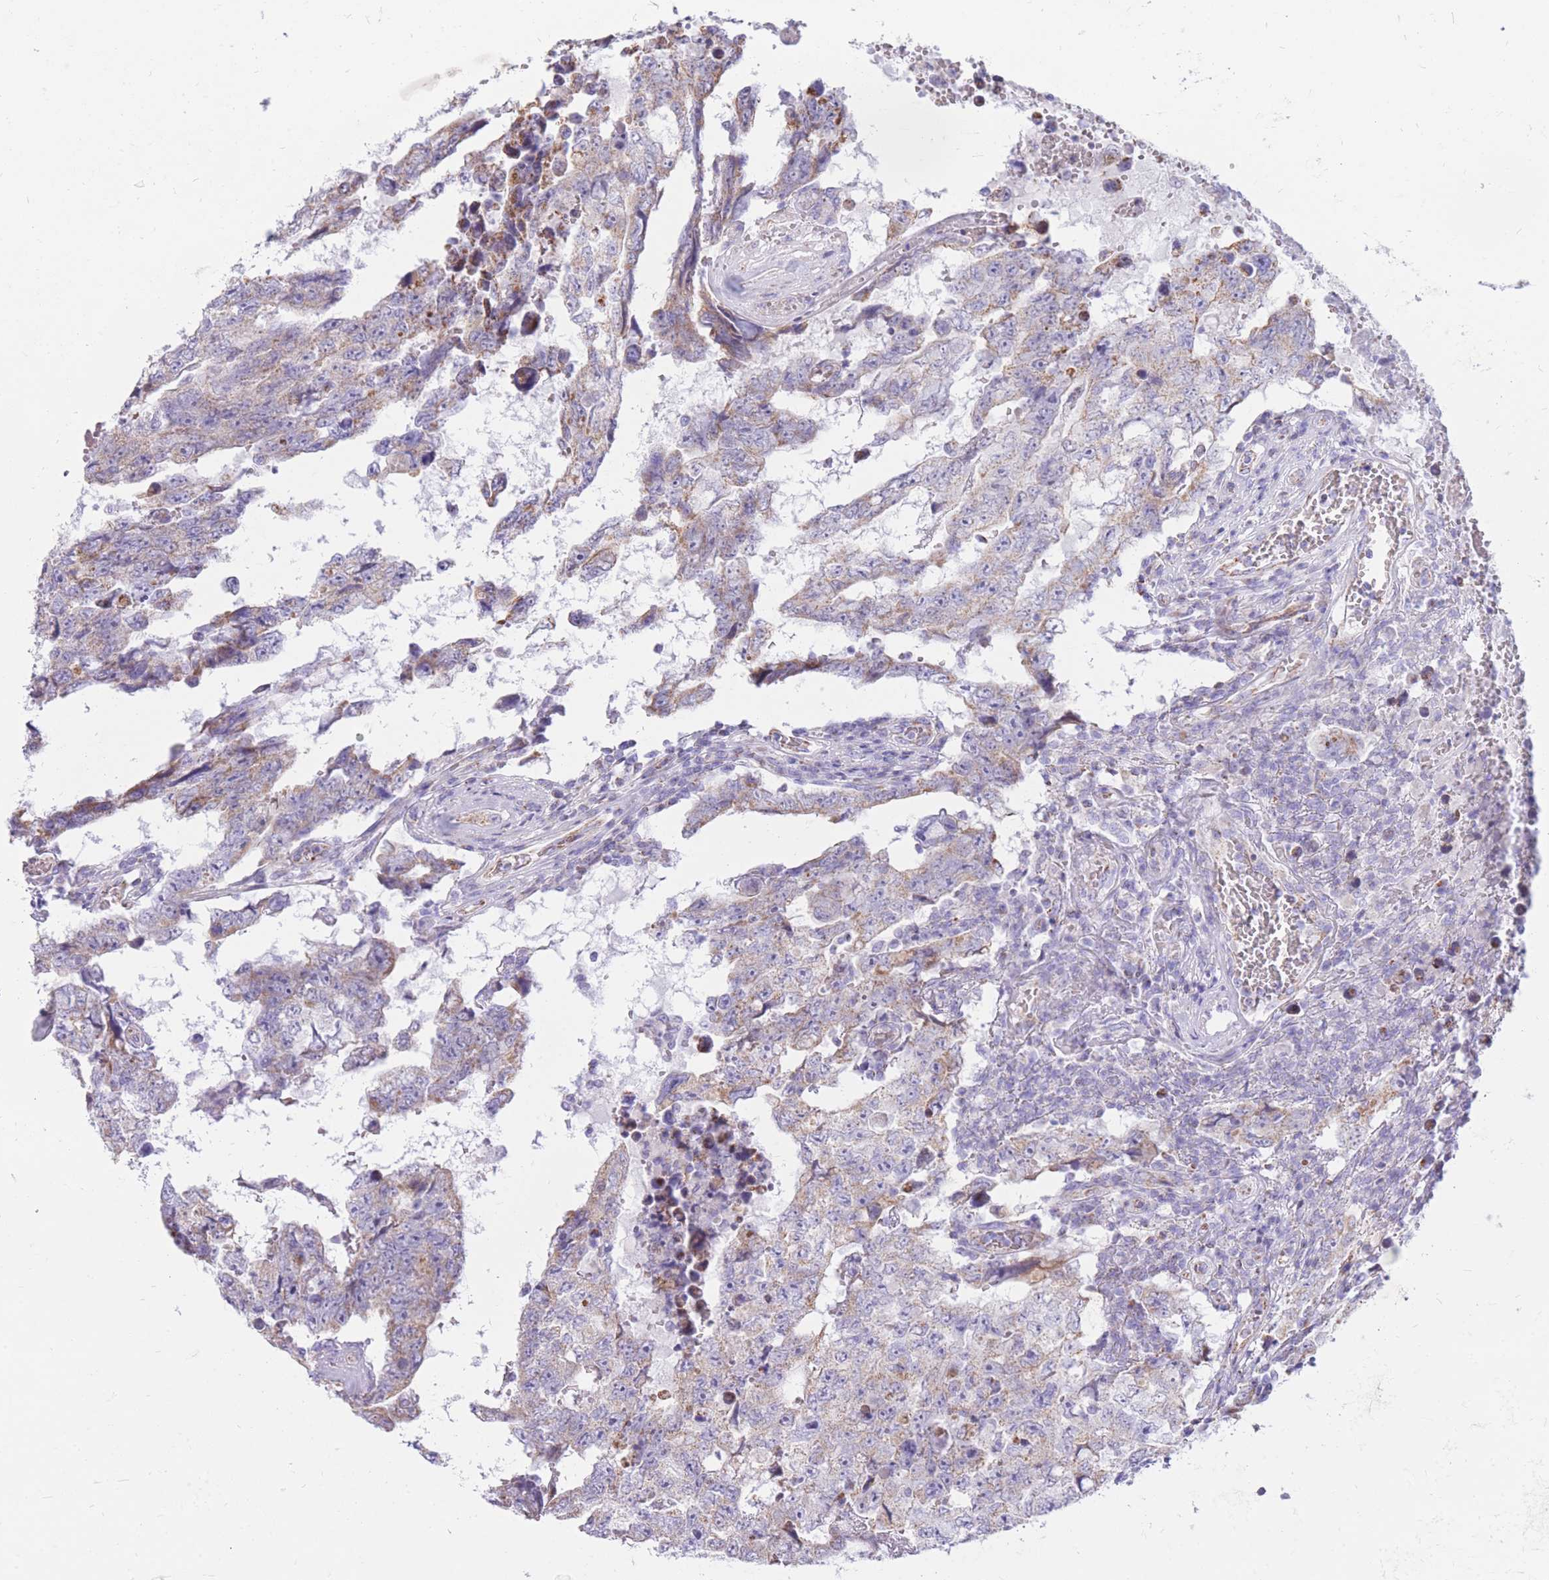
{"staining": {"intensity": "weak", "quantity": "25%-75%", "location": "cytoplasmic/membranous"}, "tissue": "testis cancer", "cell_type": "Tumor cells", "image_type": "cancer", "snomed": [{"axis": "morphology", "description": "Carcinoma, Embryonal, NOS"}, {"axis": "topography", "description": "Testis"}], "caption": "High-power microscopy captured an immunohistochemistry (IHC) histopathology image of embryonal carcinoma (testis), revealing weak cytoplasmic/membranous staining in approximately 25%-75% of tumor cells. (DAB (3,3'-diaminobenzidine) IHC, brown staining for protein, blue staining for nuclei).", "gene": "PCSK1", "patient": {"sex": "male", "age": 25}}